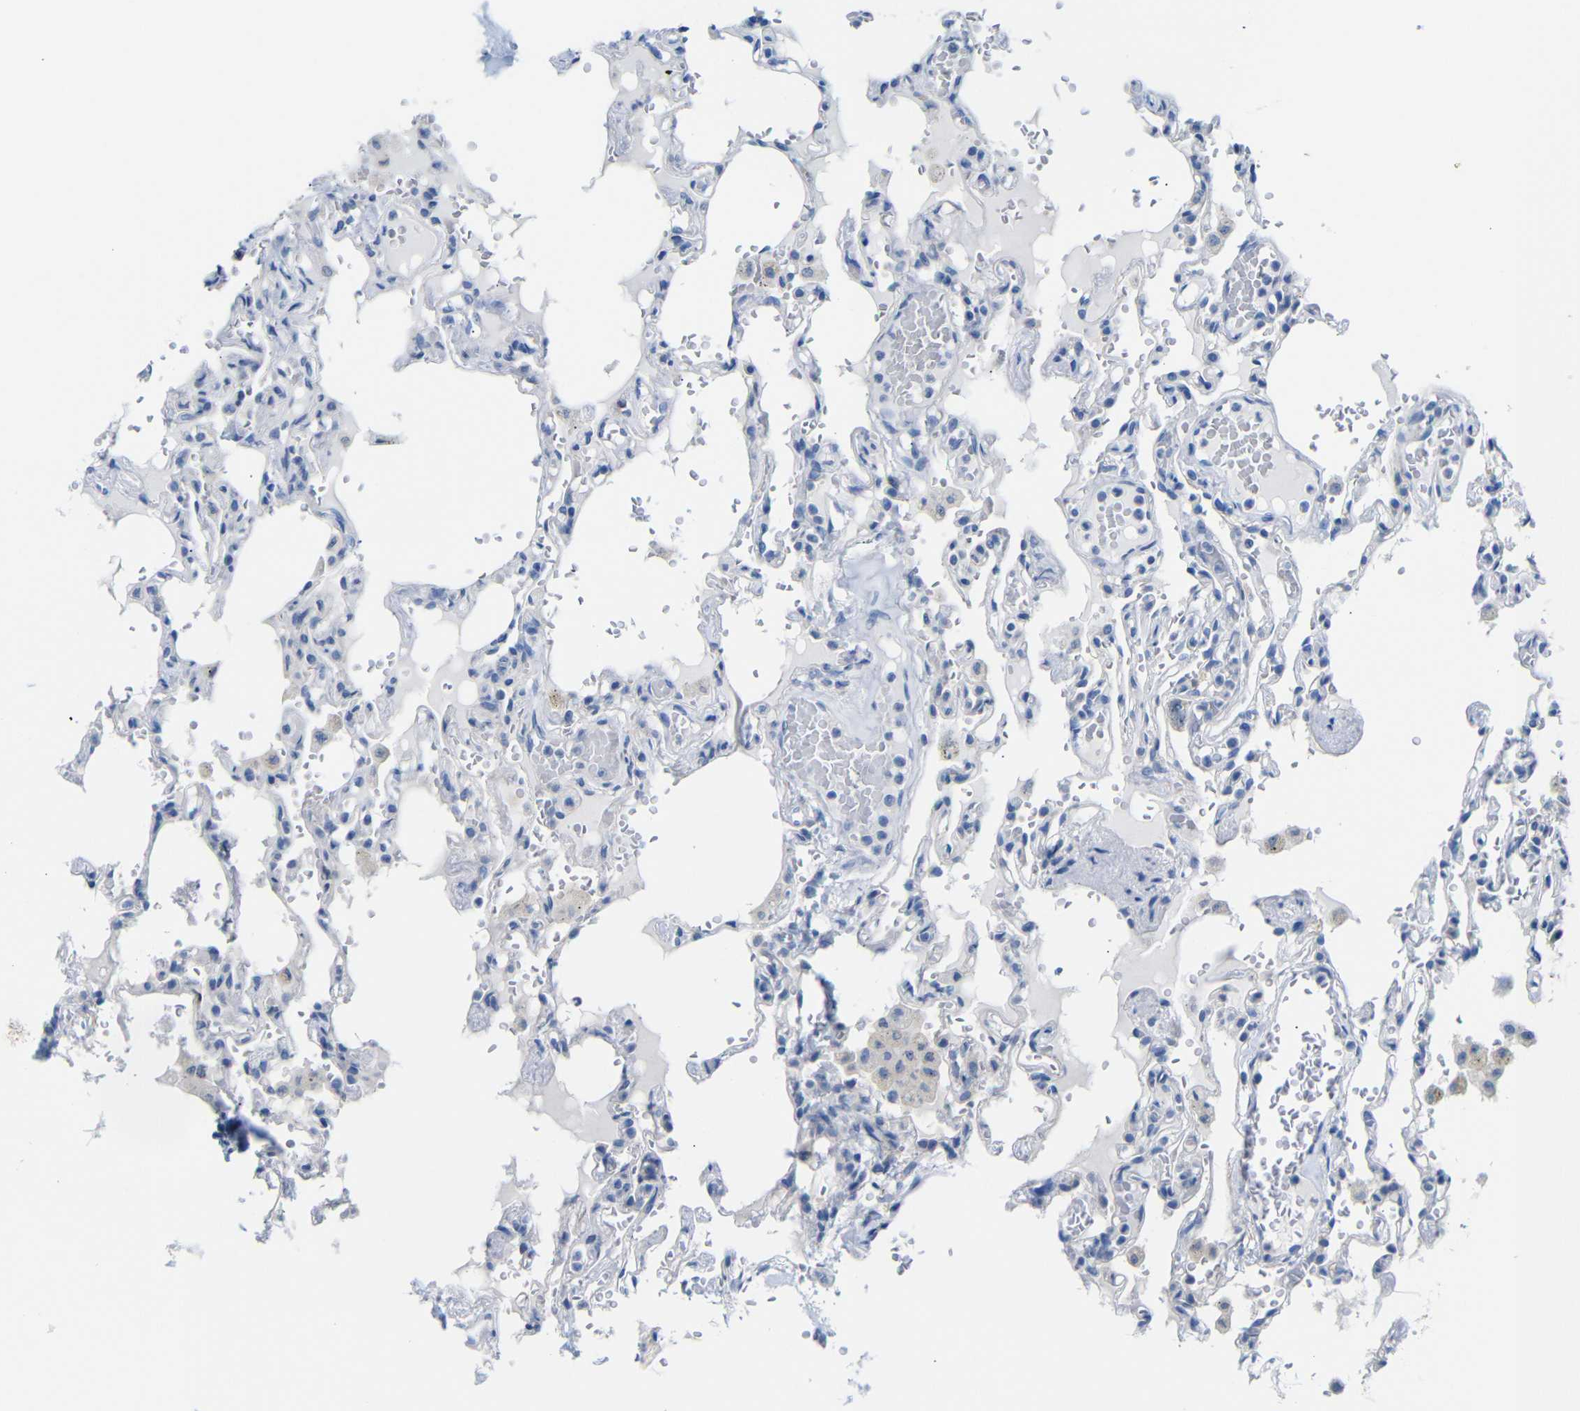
{"staining": {"intensity": "negative", "quantity": "none", "location": "none"}, "tissue": "lung", "cell_type": "Alveolar cells", "image_type": "normal", "snomed": [{"axis": "morphology", "description": "Normal tissue, NOS"}, {"axis": "topography", "description": "Lung"}], "caption": "Benign lung was stained to show a protein in brown. There is no significant positivity in alveolar cells. The staining is performed using DAB brown chromogen with nuclei counter-stained in using hematoxylin.", "gene": "C1orf210", "patient": {"sex": "male", "age": 21}}